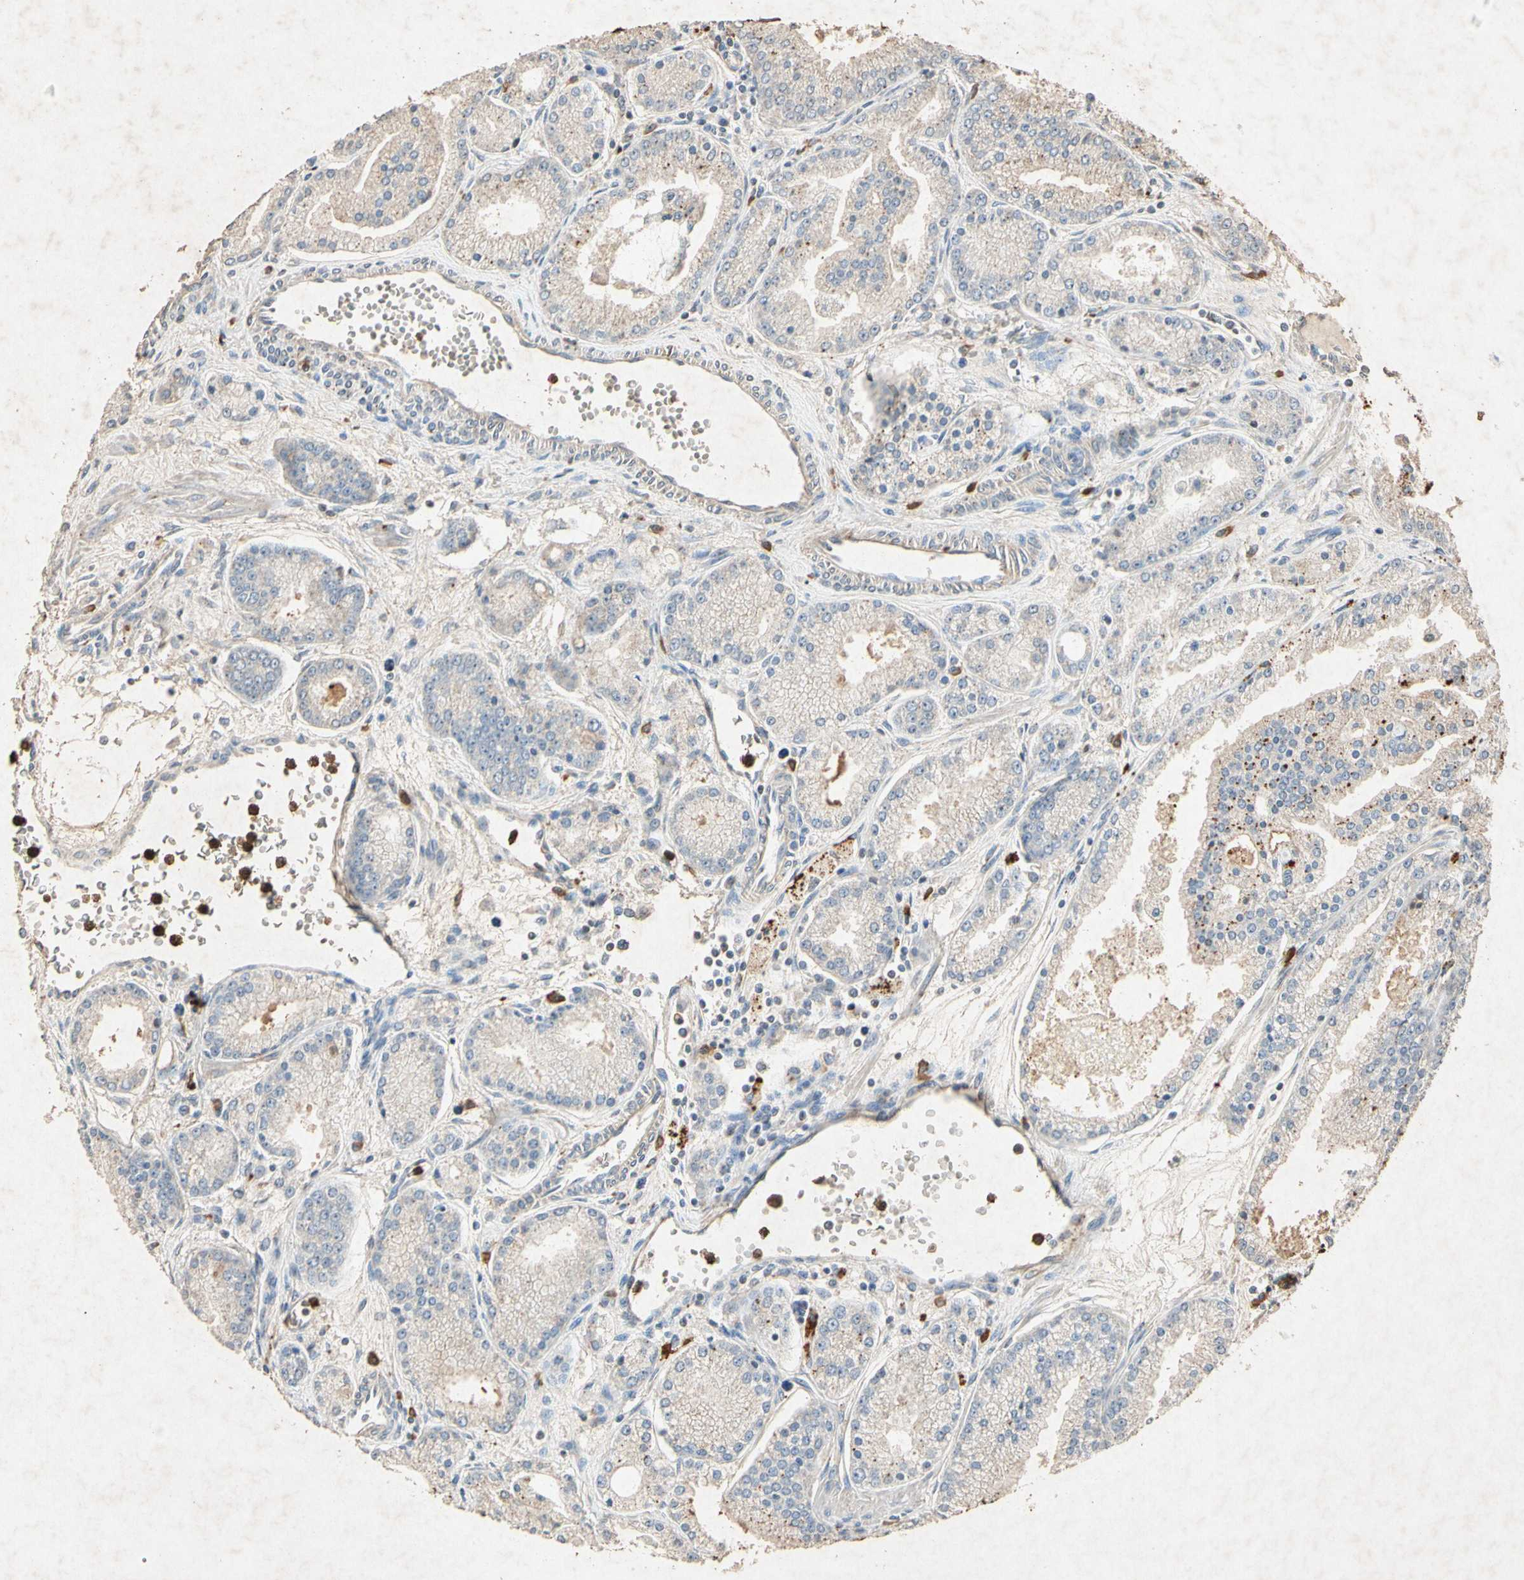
{"staining": {"intensity": "weak", "quantity": ">75%", "location": "cytoplasmic/membranous"}, "tissue": "prostate cancer", "cell_type": "Tumor cells", "image_type": "cancer", "snomed": [{"axis": "morphology", "description": "Adenocarcinoma, High grade"}, {"axis": "topography", "description": "Prostate"}], "caption": "Human prostate cancer (adenocarcinoma (high-grade)) stained for a protein (brown) exhibits weak cytoplasmic/membranous positive staining in approximately >75% of tumor cells.", "gene": "MSRB1", "patient": {"sex": "male", "age": 61}}